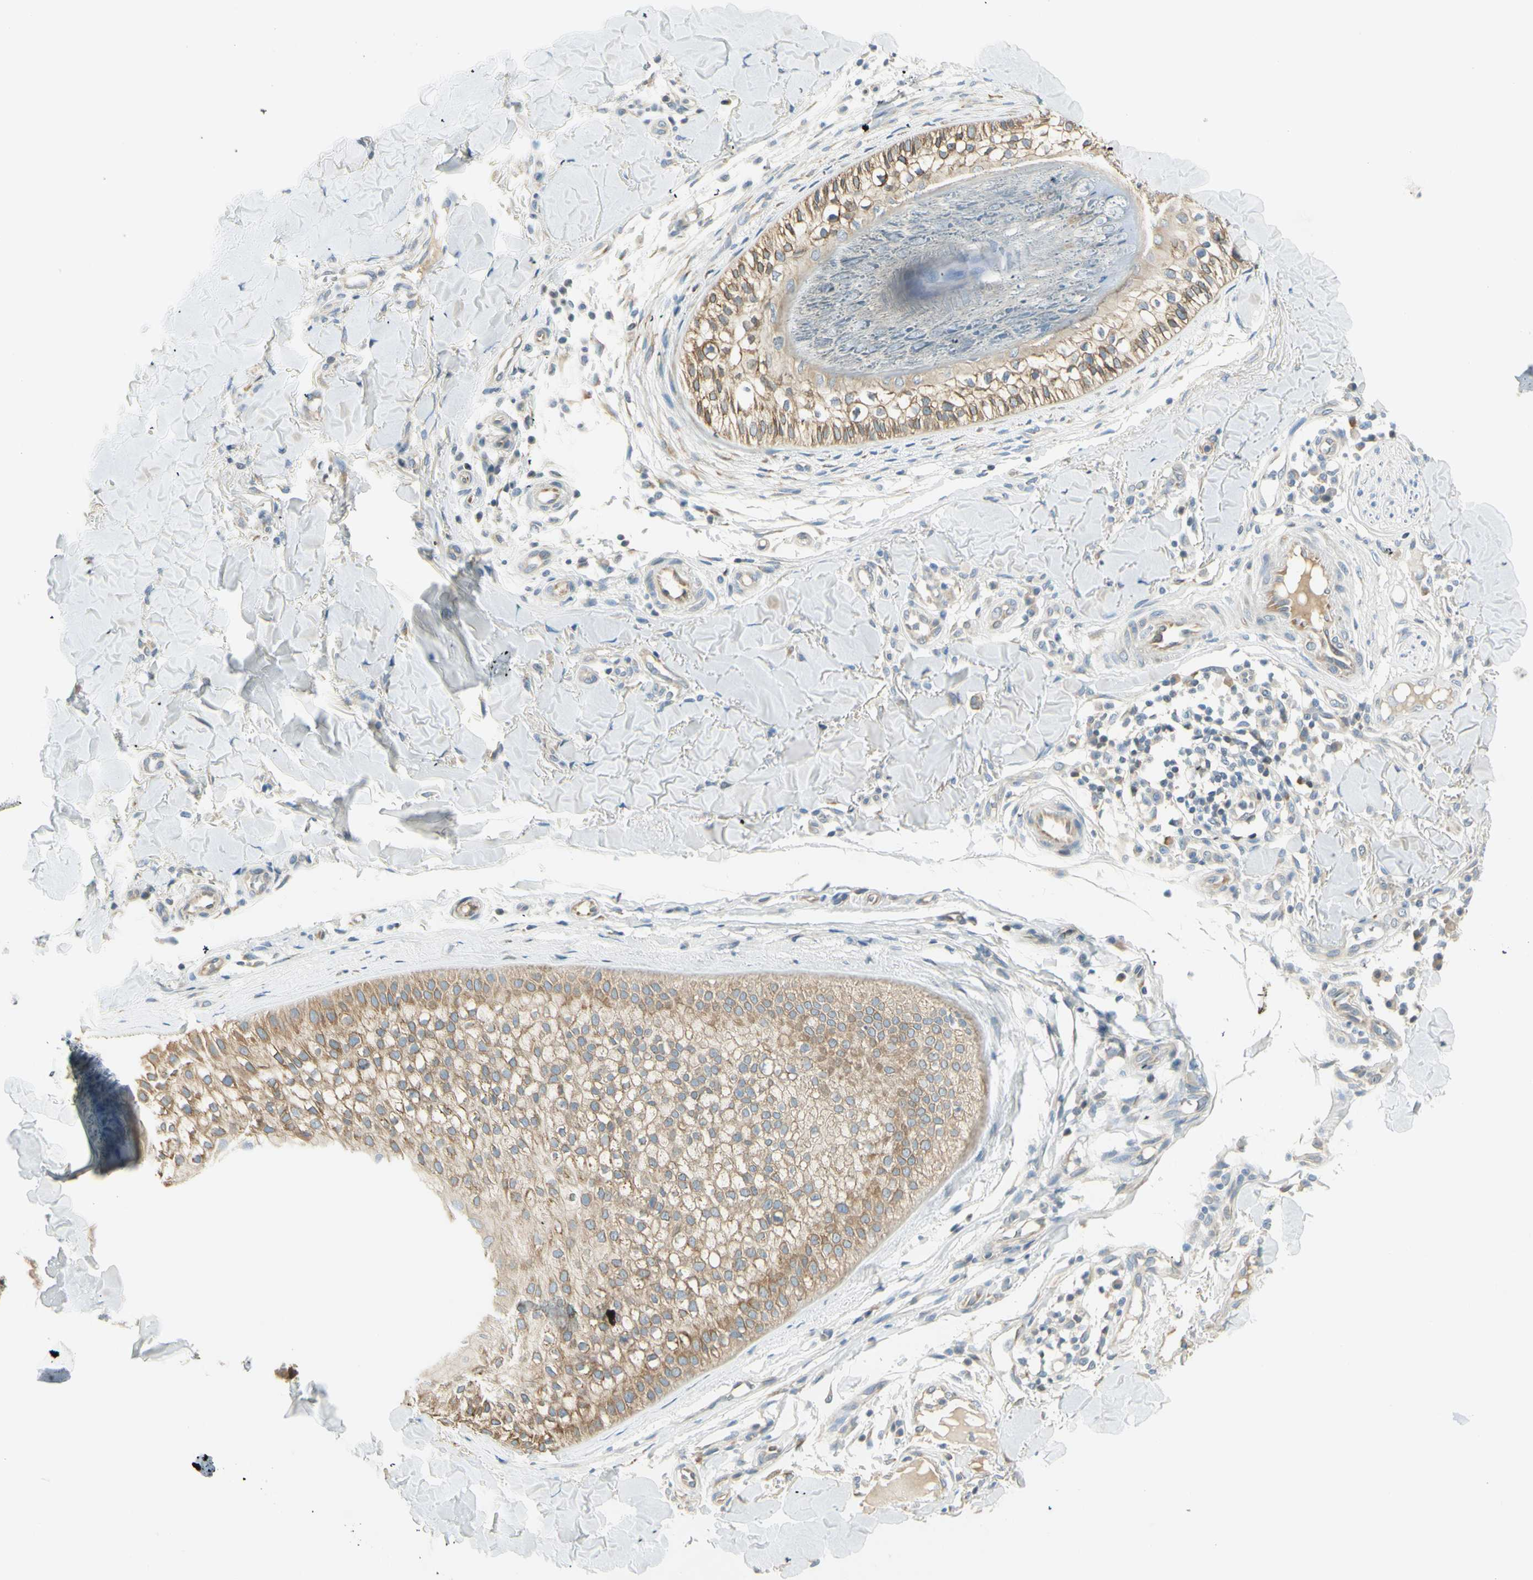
{"staining": {"intensity": "weak", "quantity": "25%-75%", "location": "cytoplasmic/membranous"}, "tissue": "skin cancer", "cell_type": "Tumor cells", "image_type": "cancer", "snomed": [{"axis": "morphology", "description": "Normal tissue, NOS"}, {"axis": "morphology", "description": "Basal cell carcinoma"}, {"axis": "topography", "description": "Skin"}], "caption": "A low amount of weak cytoplasmic/membranous staining is seen in approximately 25%-75% of tumor cells in skin basal cell carcinoma tissue.", "gene": "IGDCC4", "patient": {"sex": "male", "age": 52}}